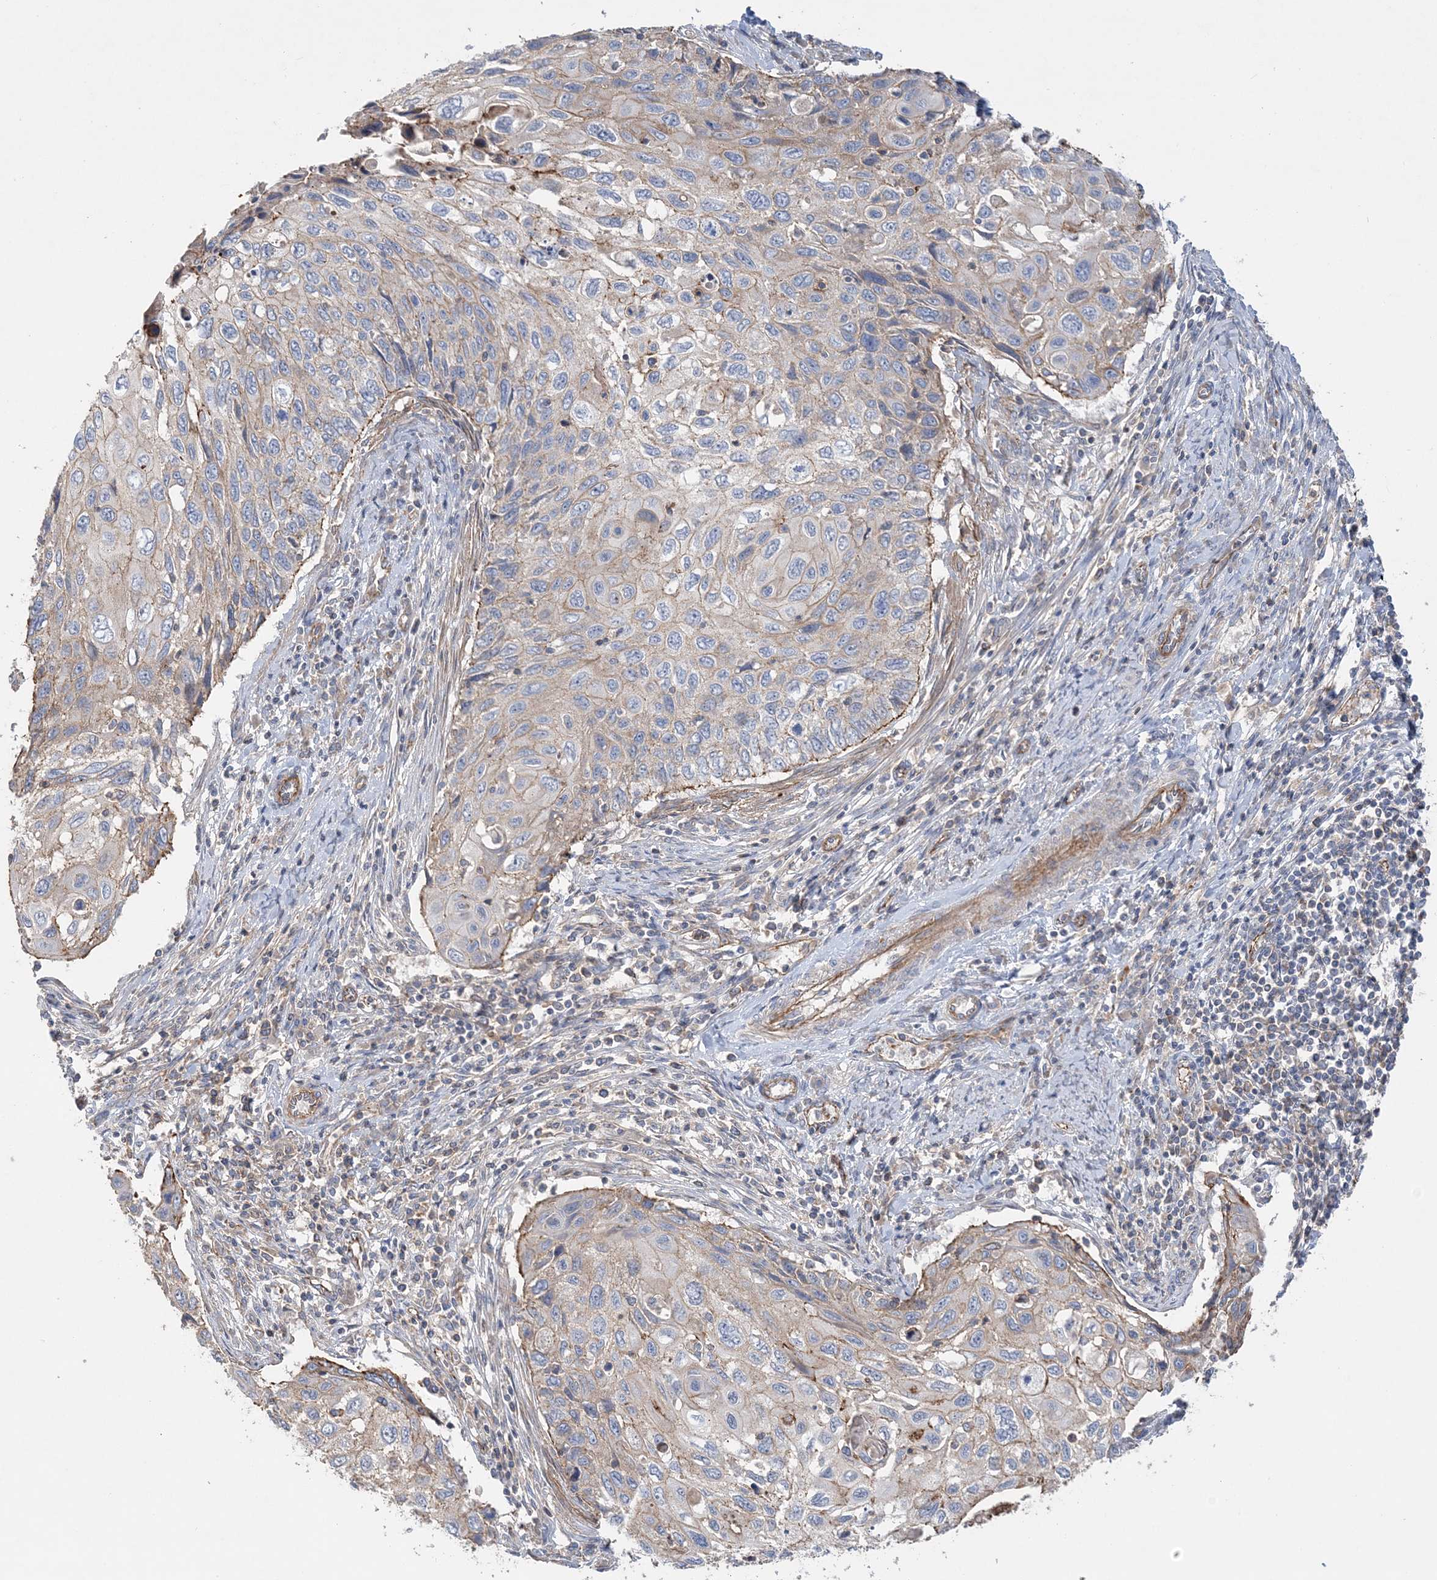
{"staining": {"intensity": "weak", "quantity": "<25%", "location": "cytoplasmic/membranous"}, "tissue": "cervical cancer", "cell_type": "Tumor cells", "image_type": "cancer", "snomed": [{"axis": "morphology", "description": "Squamous cell carcinoma, NOS"}, {"axis": "topography", "description": "Cervix"}], "caption": "IHC of cervical cancer (squamous cell carcinoma) displays no positivity in tumor cells.", "gene": "PIGC", "patient": {"sex": "female", "age": 70}}